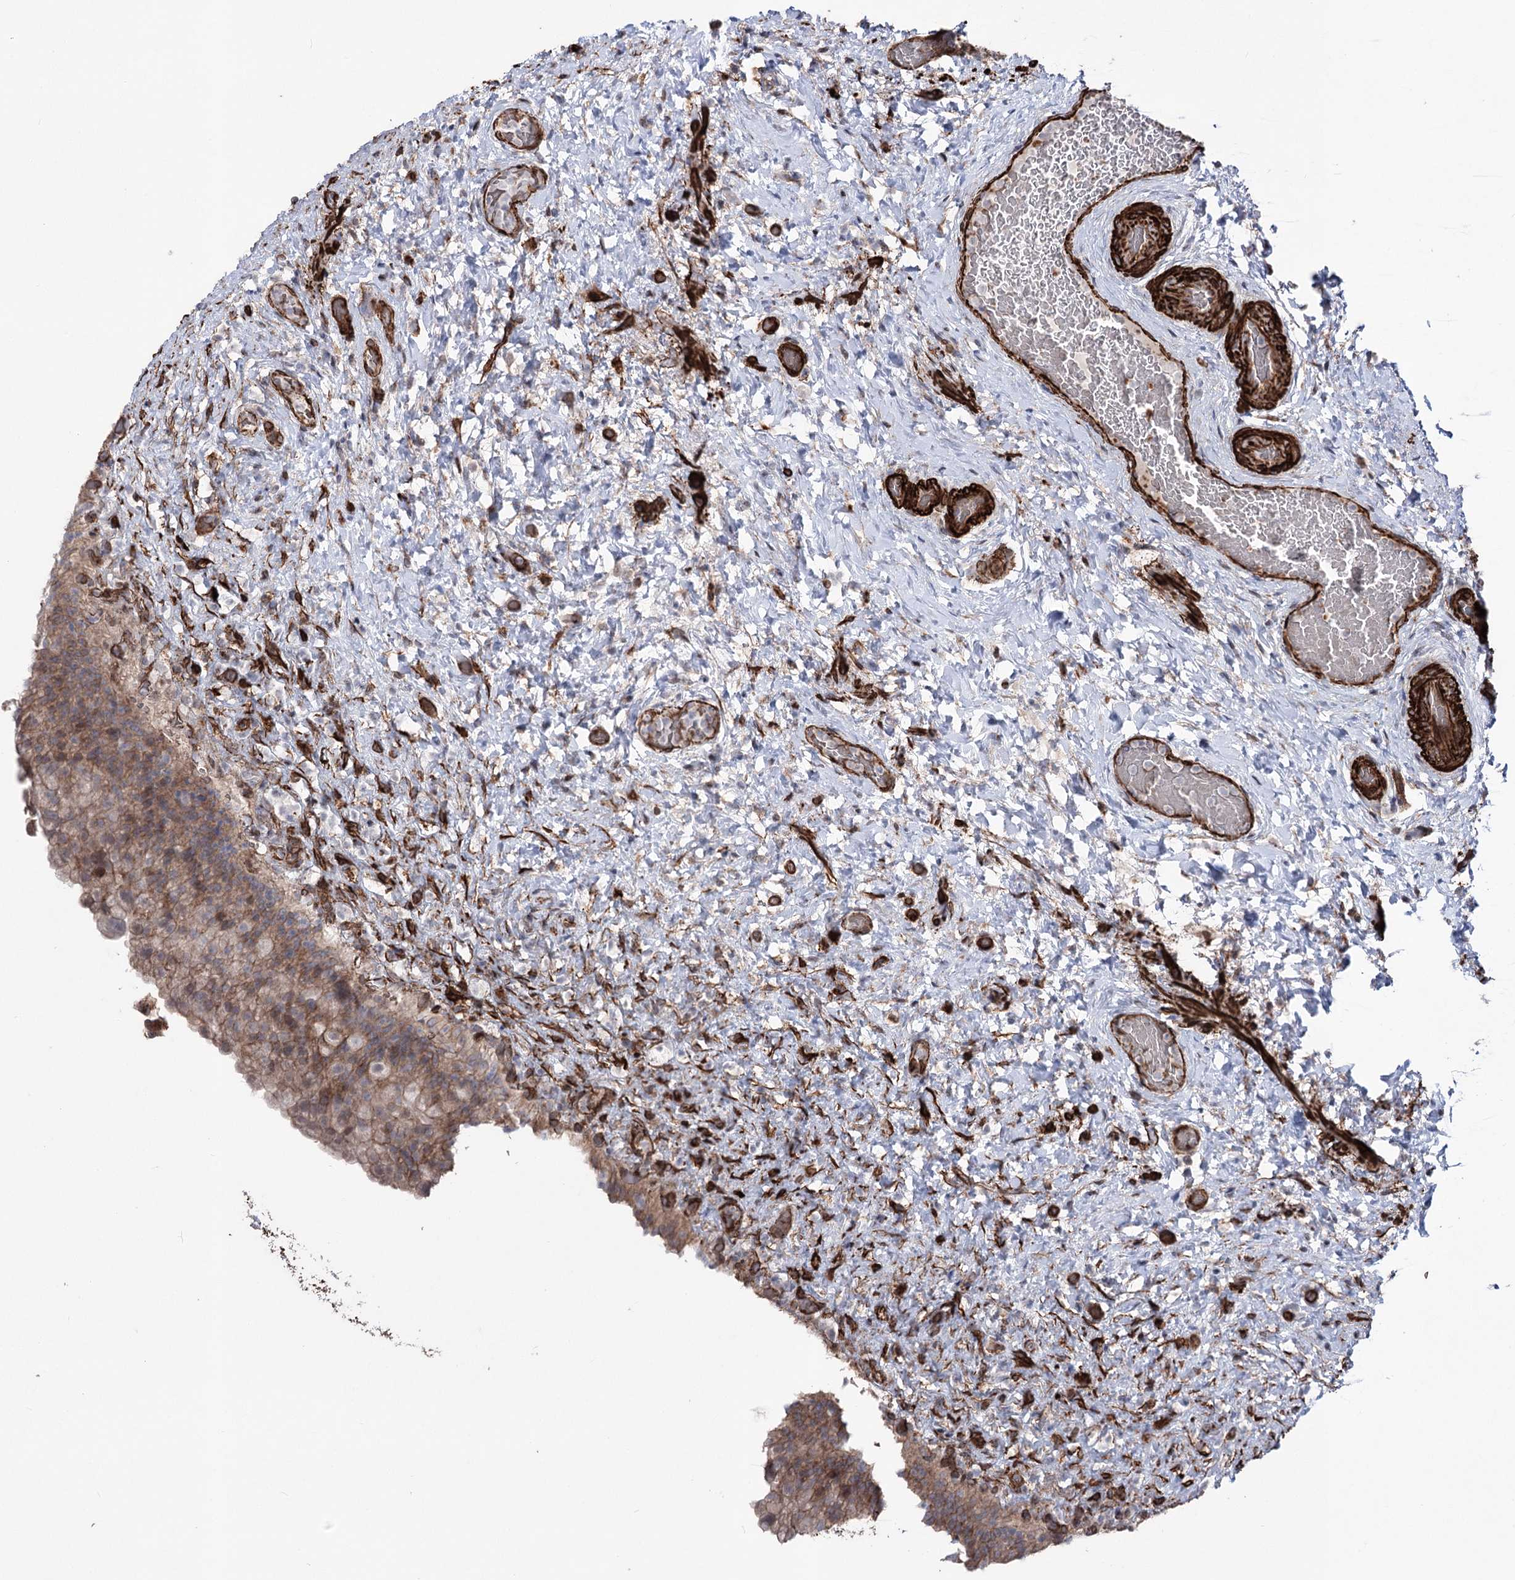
{"staining": {"intensity": "moderate", "quantity": "25%-75%", "location": "cytoplasmic/membranous,nuclear"}, "tissue": "urinary bladder", "cell_type": "Urothelial cells", "image_type": "normal", "snomed": [{"axis": "morphology", "description": "Normal tissue, NOS"}, {"axis": "topography", "description": "Urinary bladder"}], "caption": "Urothelial cells demonstrate medium levels of moderate cytoplasmic/membranous,nuclear positivity in about 25%-75% of cells in benign urinary bladder.", "gene": "ARHGAP20", "patient": {"sex": "female", "age": 27}}